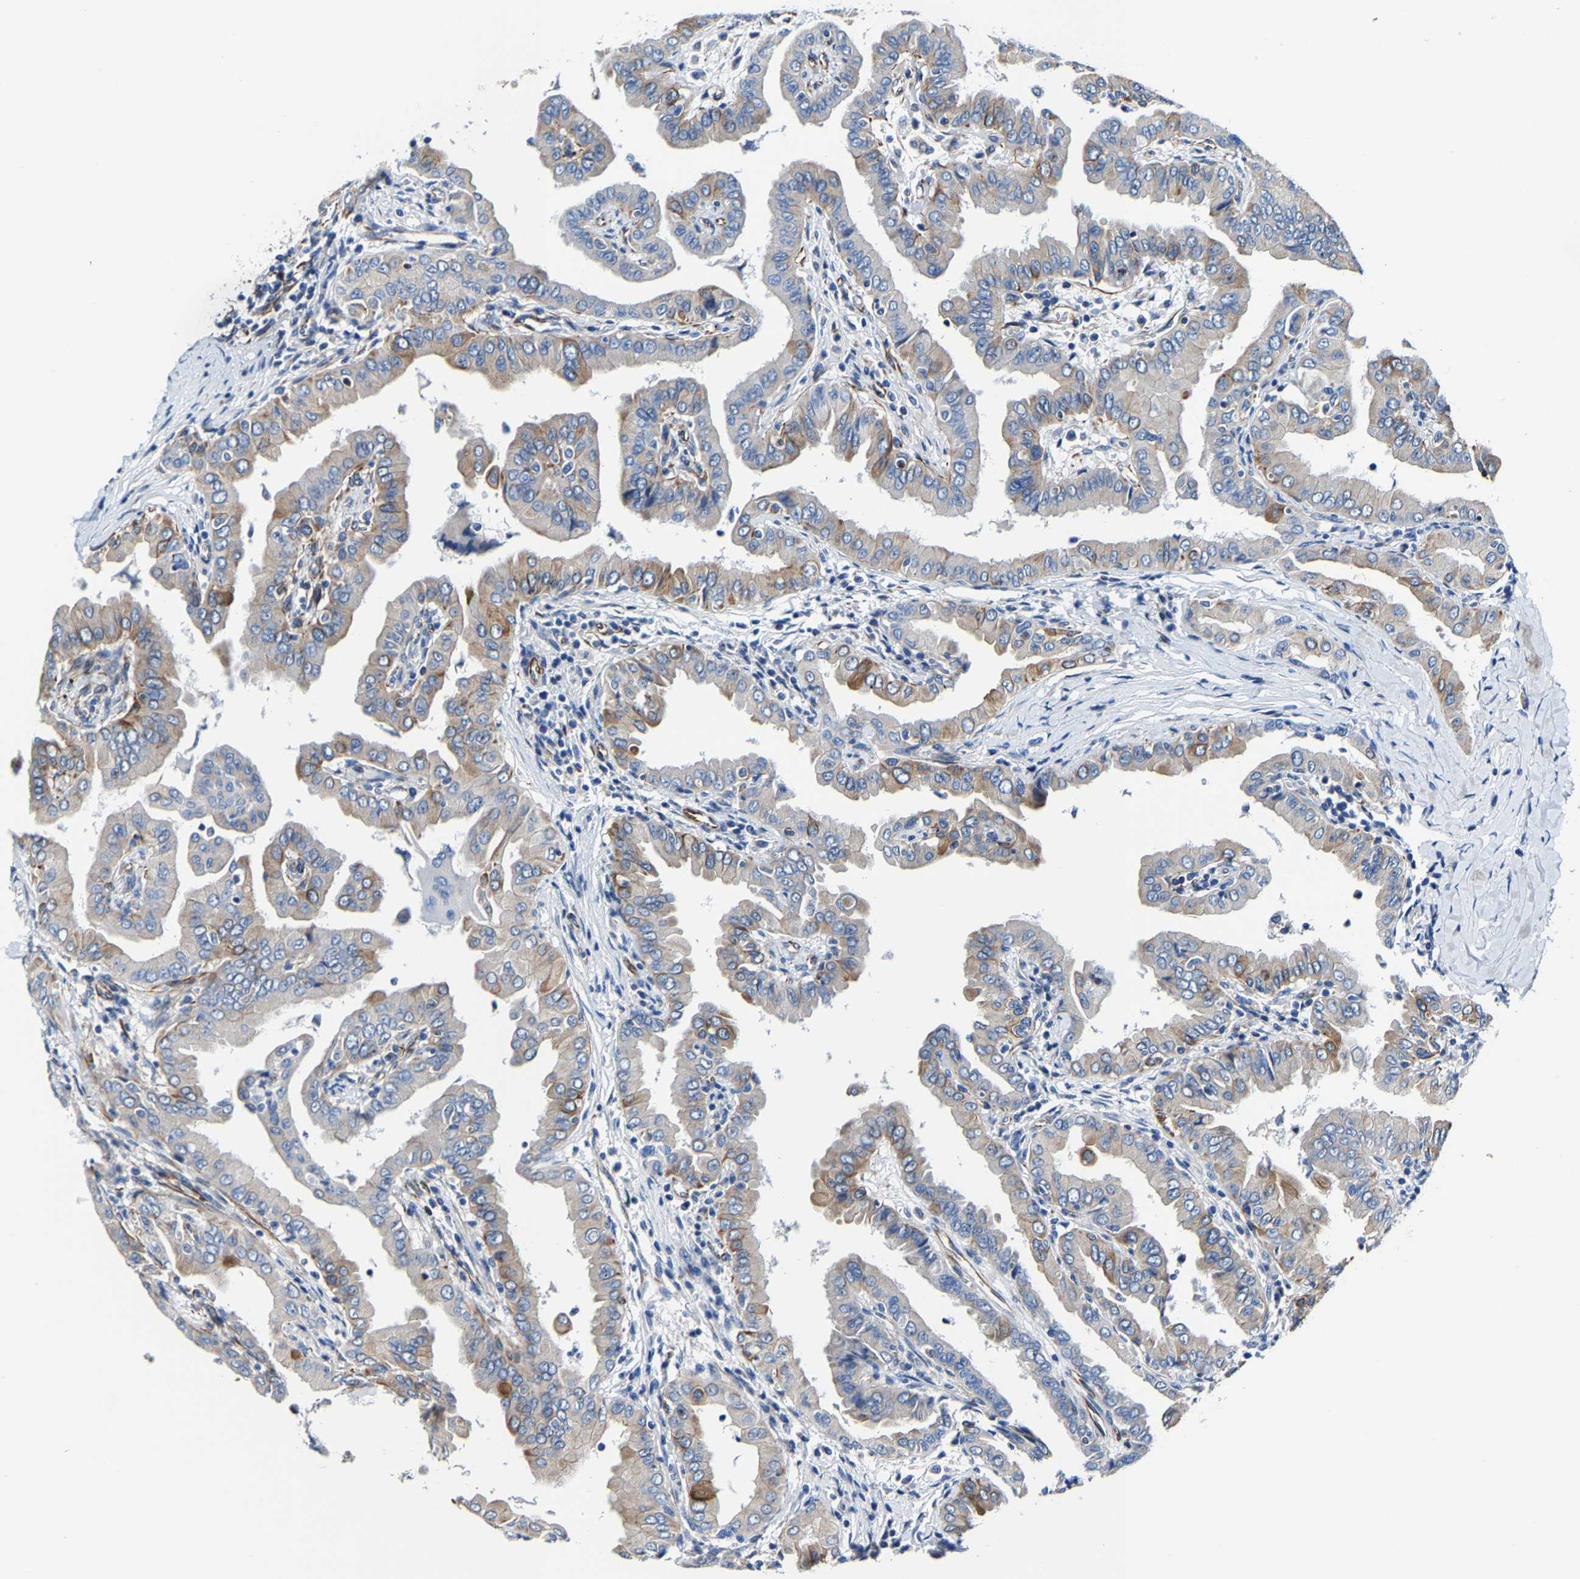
{"staining": {"intensity": "moderate", "quantity": "<25%", "location": "cytoplasmic/membranous"}, "tissue": "thyroid cancer", "cell_type": "Tumor cells", "image_type": "cancer", "snomed": [{"axis": "morphology", "description": "Papillary adenocarcinoma, NOS"}, {"axis": "topography", "description": "Thyroid gland"}], "caption": "DAB immunohistochemical staining of human papillary adenocarcinoma (thyroid) reveals moderate cytoplasmic/membranous protein expression in about <25% of tumor cells.", "gene": "MMEL1", "patient": {"sex": "male", "age": 33}}